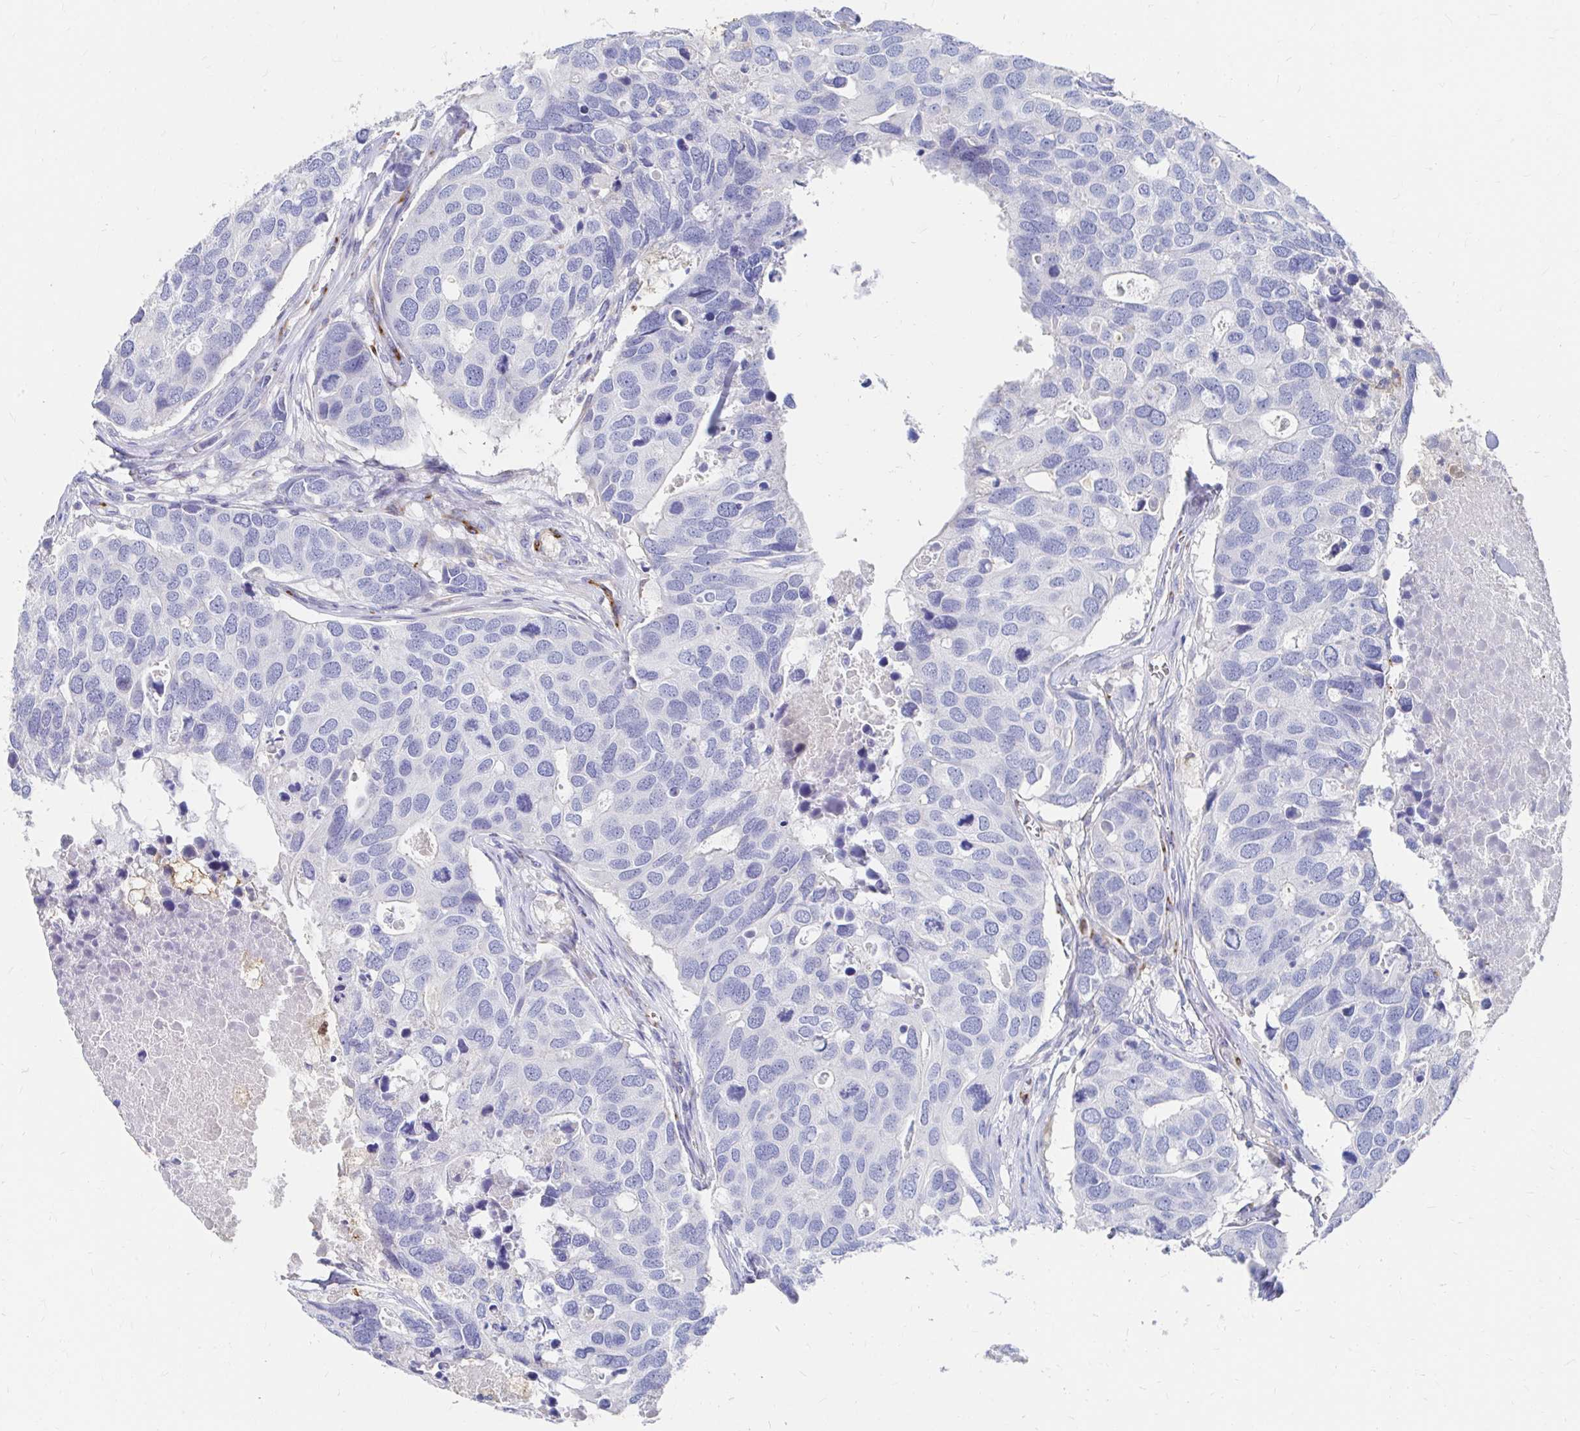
{"staining": {"intensity": "negative", "quantity": "none", "location": "none"}, "tissue": "breast cancer", "cell_type": "Tumor cells", "image_type": "cancer", "snomed": [{"axis": "morphology", "description": "Duct carcinoma"}, {"axis": "topography", "description": "Breast"}], "caption": "High magnification brightfield microscopy of breast cancer stained with DAB (brown) and counterstained with hematoxylin (blue): tumor cells show no significant positivity.", "gene": "LAMC3", "patient": {"sex": "female", "age": 83}}